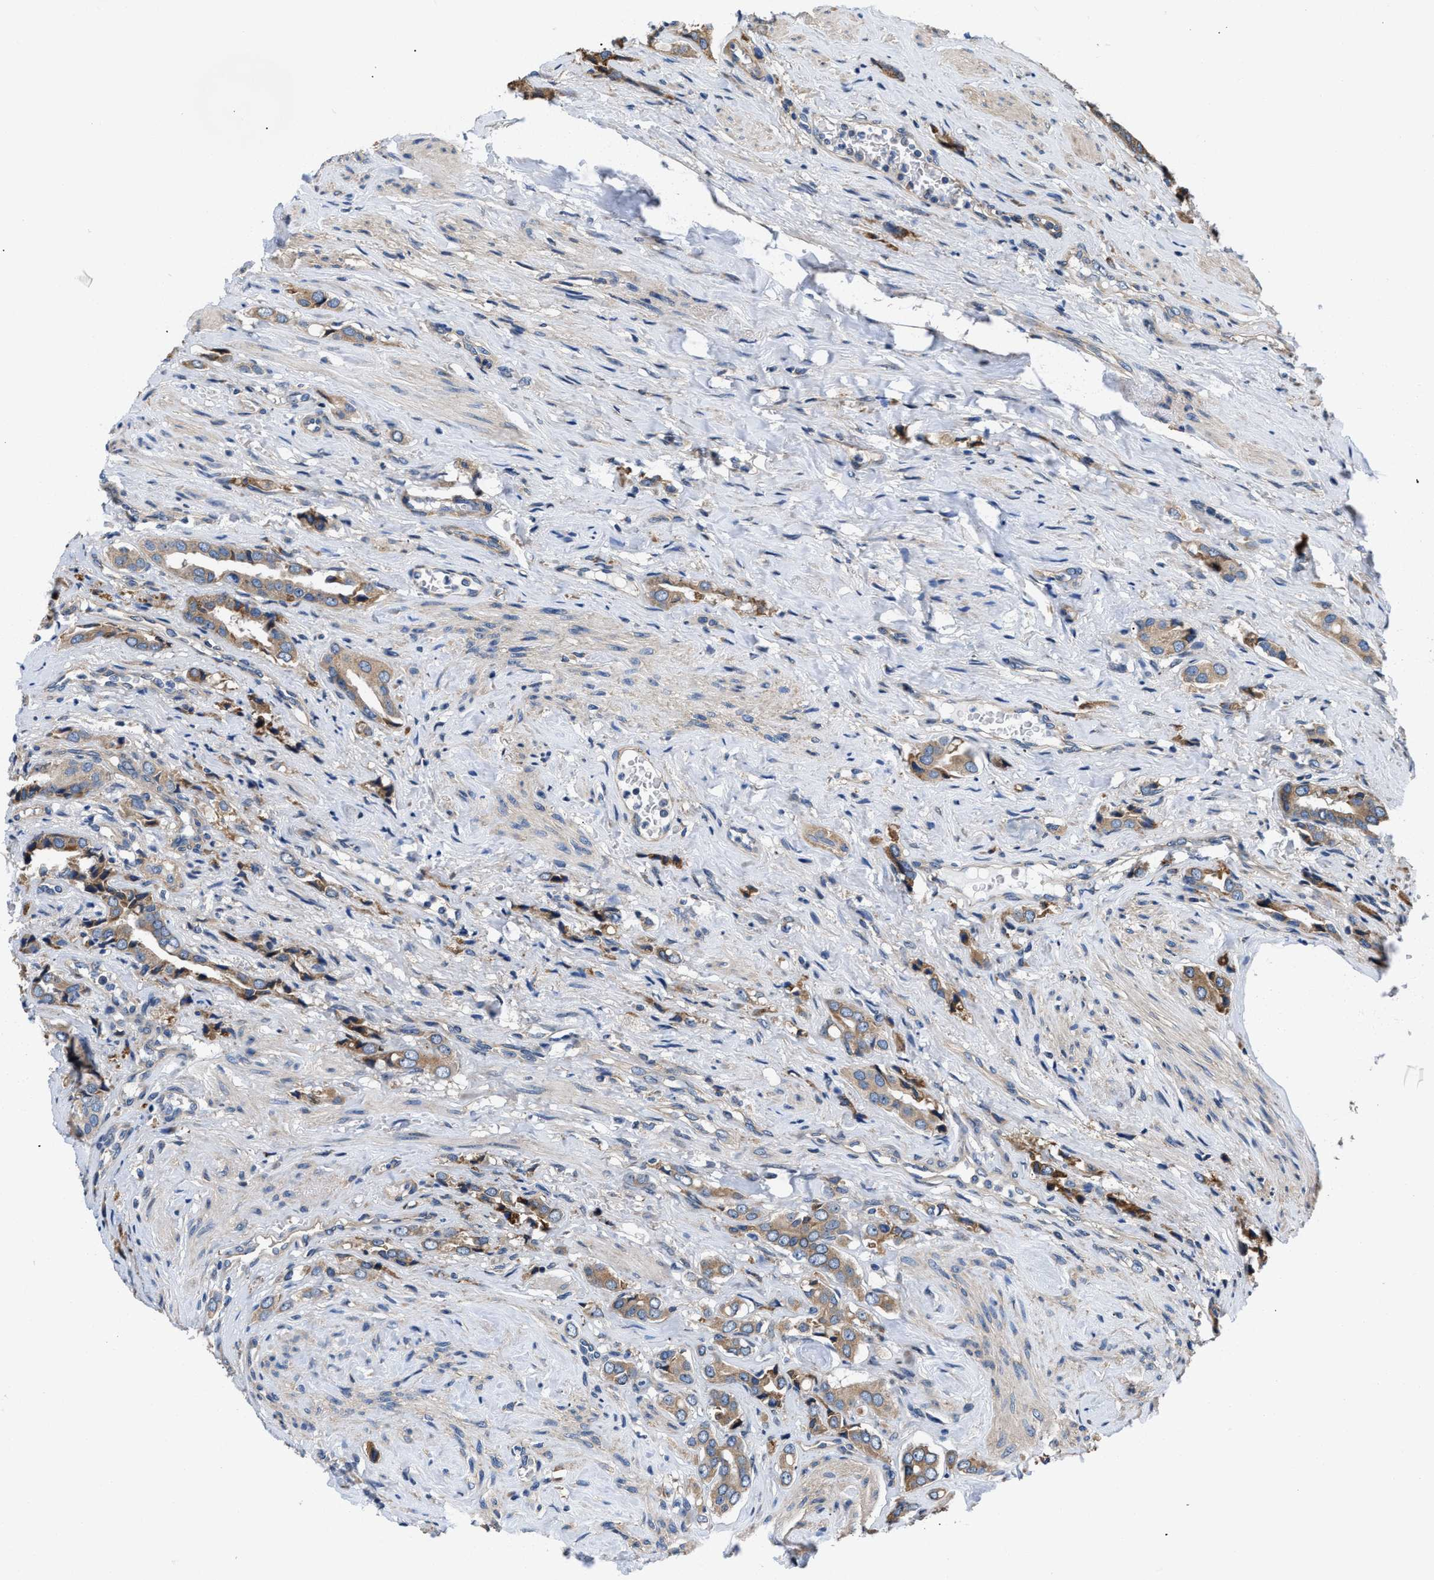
{"staining": {"intensity": "moderate", "quantity": ">75%", "location": "cytoplasmic/membranous"}, "tissue": "prostate cancer", "cell_type": "Tumor cells", "image_type": "cancer", "snomed": [{"axis": "morphology", "description": "Adenocarcinoma, High grade"}, {"axis": "topography", "description": "Prostate"}], "caption": "An image of prostate cancer (high-grade adenocarcinoma) stained for a protein exhibits moderate cytoplasmic/membranous brown staining in tumor cells.", "gene": "CEP128", "patient": {"sex": "male", "age": 52}}